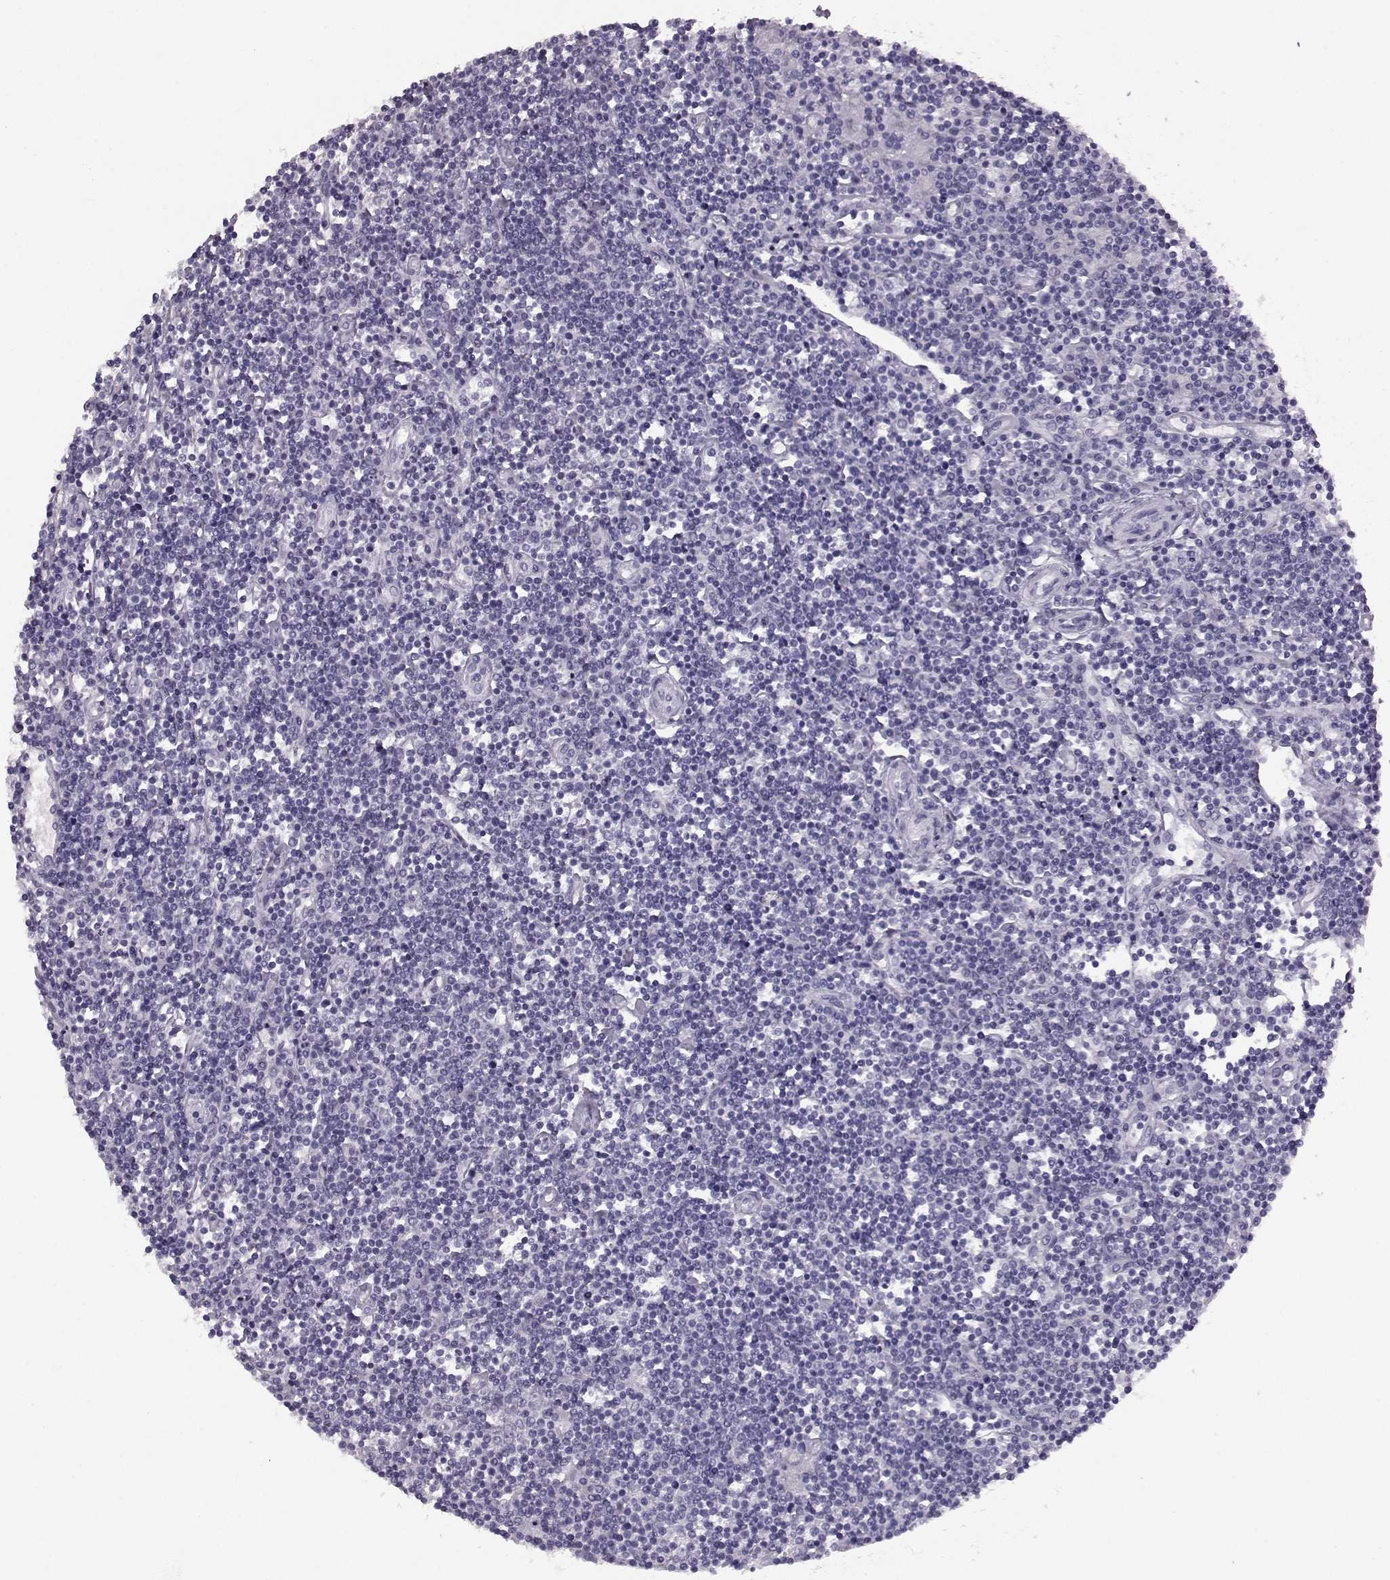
{"staining": {"intensity": "negative", "quantity": "none", "location": "none"}, "tissue": "lymphoma", "cell_type": "Tumor cells", "image_type": "cancer", "snomed": [{"axis": "morphology", "description": "Hodgkin's disease, NOS"}, {"axis": "topography", "description": "Lymph node"}], "caption": "Immunohistochemical staining of human lymphoma reveals no significant expression in tumor cells.", "gene": "AIPL1", "patient": {"sex": "male", "age": 40}}